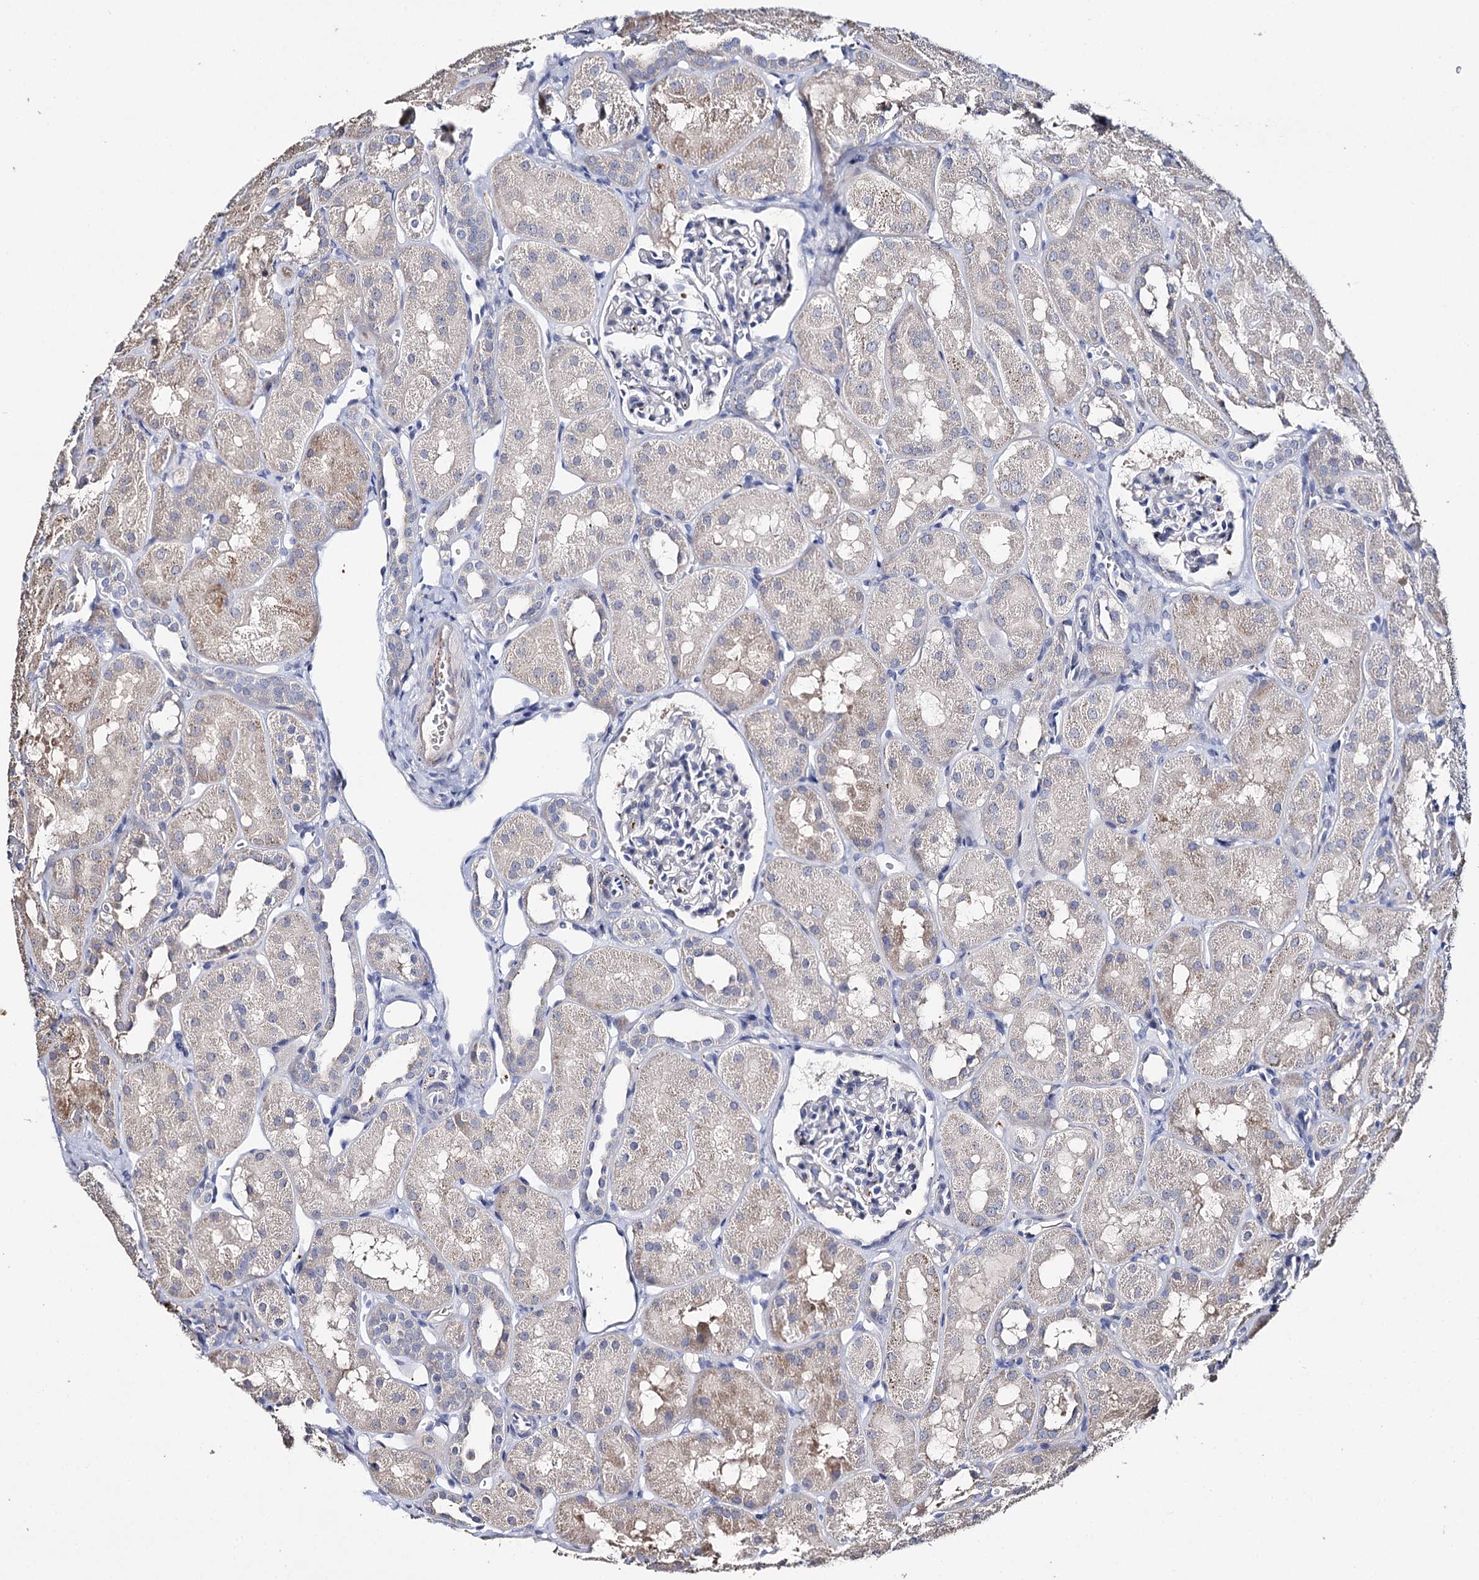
{"staining": {"intensity": "negative", "quantity": "none", "location": "none"}, "tissue": "kidney", "cell_type": "Cells in glomeruli", "image_type": "normal", "snomed": [{"axis": "morphology", "description": "Normal tissue, NOS"}, {"axis": "topography", "description": "Kidney"}, {"axis": "topography", "description": "Urinary bladder"}], "caption": "Protein analysis of benign kidney reveals no significant positivity in cells in glomeruli. (Stains: DAB IHC with hematoxylin counter stain, Microscopy: brightfield microscopy at high magnification).", "gene": "DNAH6", "patient": {"sex": "male", "age": 16}}